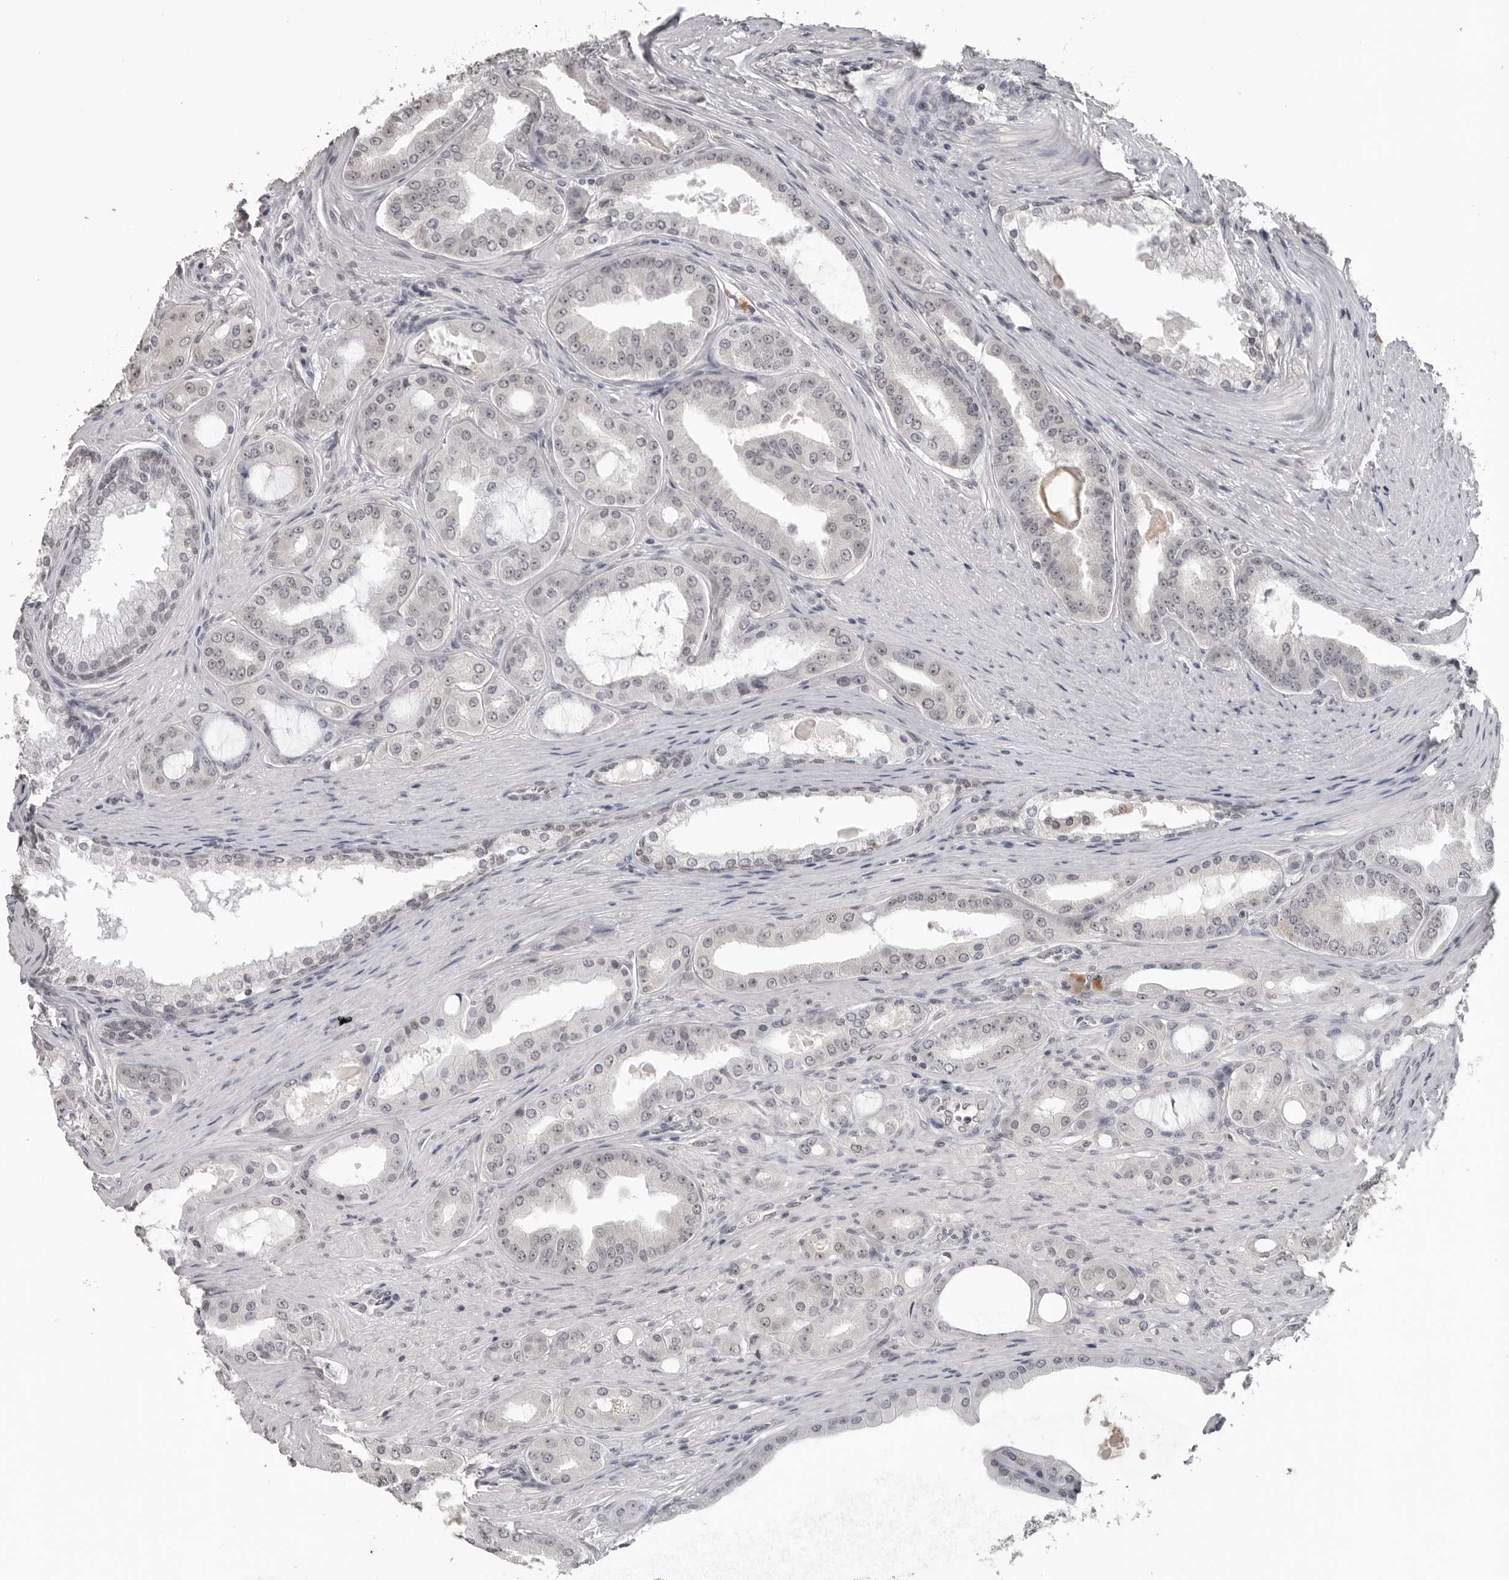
{"staining": {"intensity": "negative", "quantity": "none", "location": "none"}, "tissue": "prostate cancer", "cell_type": "Tumor cells", "image_type": "cancer", "snomed": [{"axis": "morphology", "description": "Adenocarcinoma, High grade"}, {"axis": "topography", "description": "Prostate"}], "caption": "The image reveals no staining of tumor cells in prostate cancer (high-grade adenocarcinoma).", "gene": "DDX54", "patient": {"sex": "male", "age": 60}}